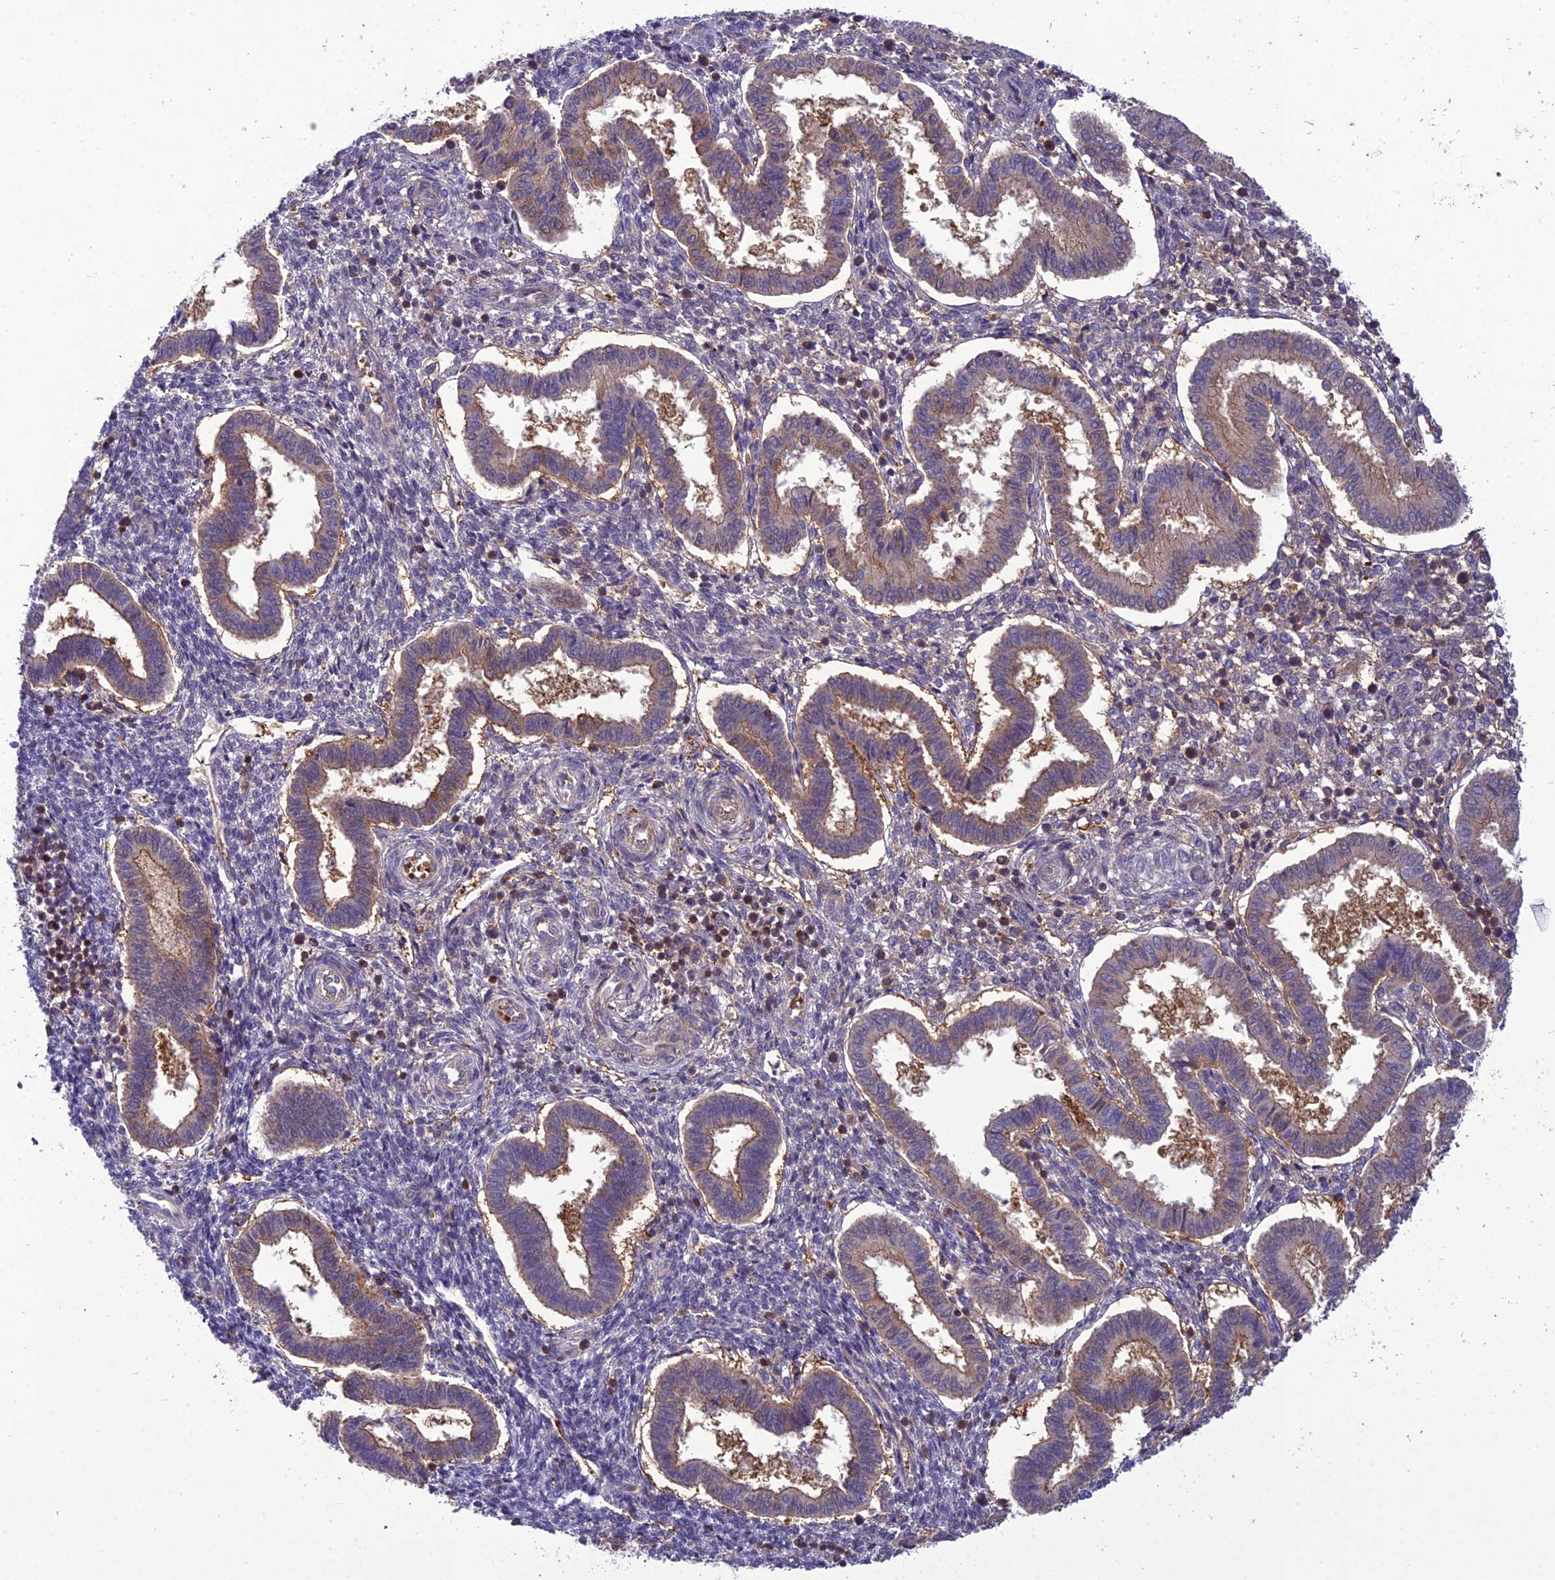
{"staining": {"intensity": "weak", "quantity": "<25%", "location": "cytoplasmic/membranous"}, "tissue": "endometrium", "cell_type": "Cells in endometrial stroma", "image_type": "normal", "snomed": [{"axis": "morphology", "description": "Normal tissue, NOS"}, {"axis": "topography", "description": "Endometrium"}], "caption": "Immunohistochemistry micrograph of benign endometrium stained for a protein (brown), which shows no staining in cells in endometrial stroma.", "gene": "GDF6", "patient": {"sex": "female", "age": 24}}